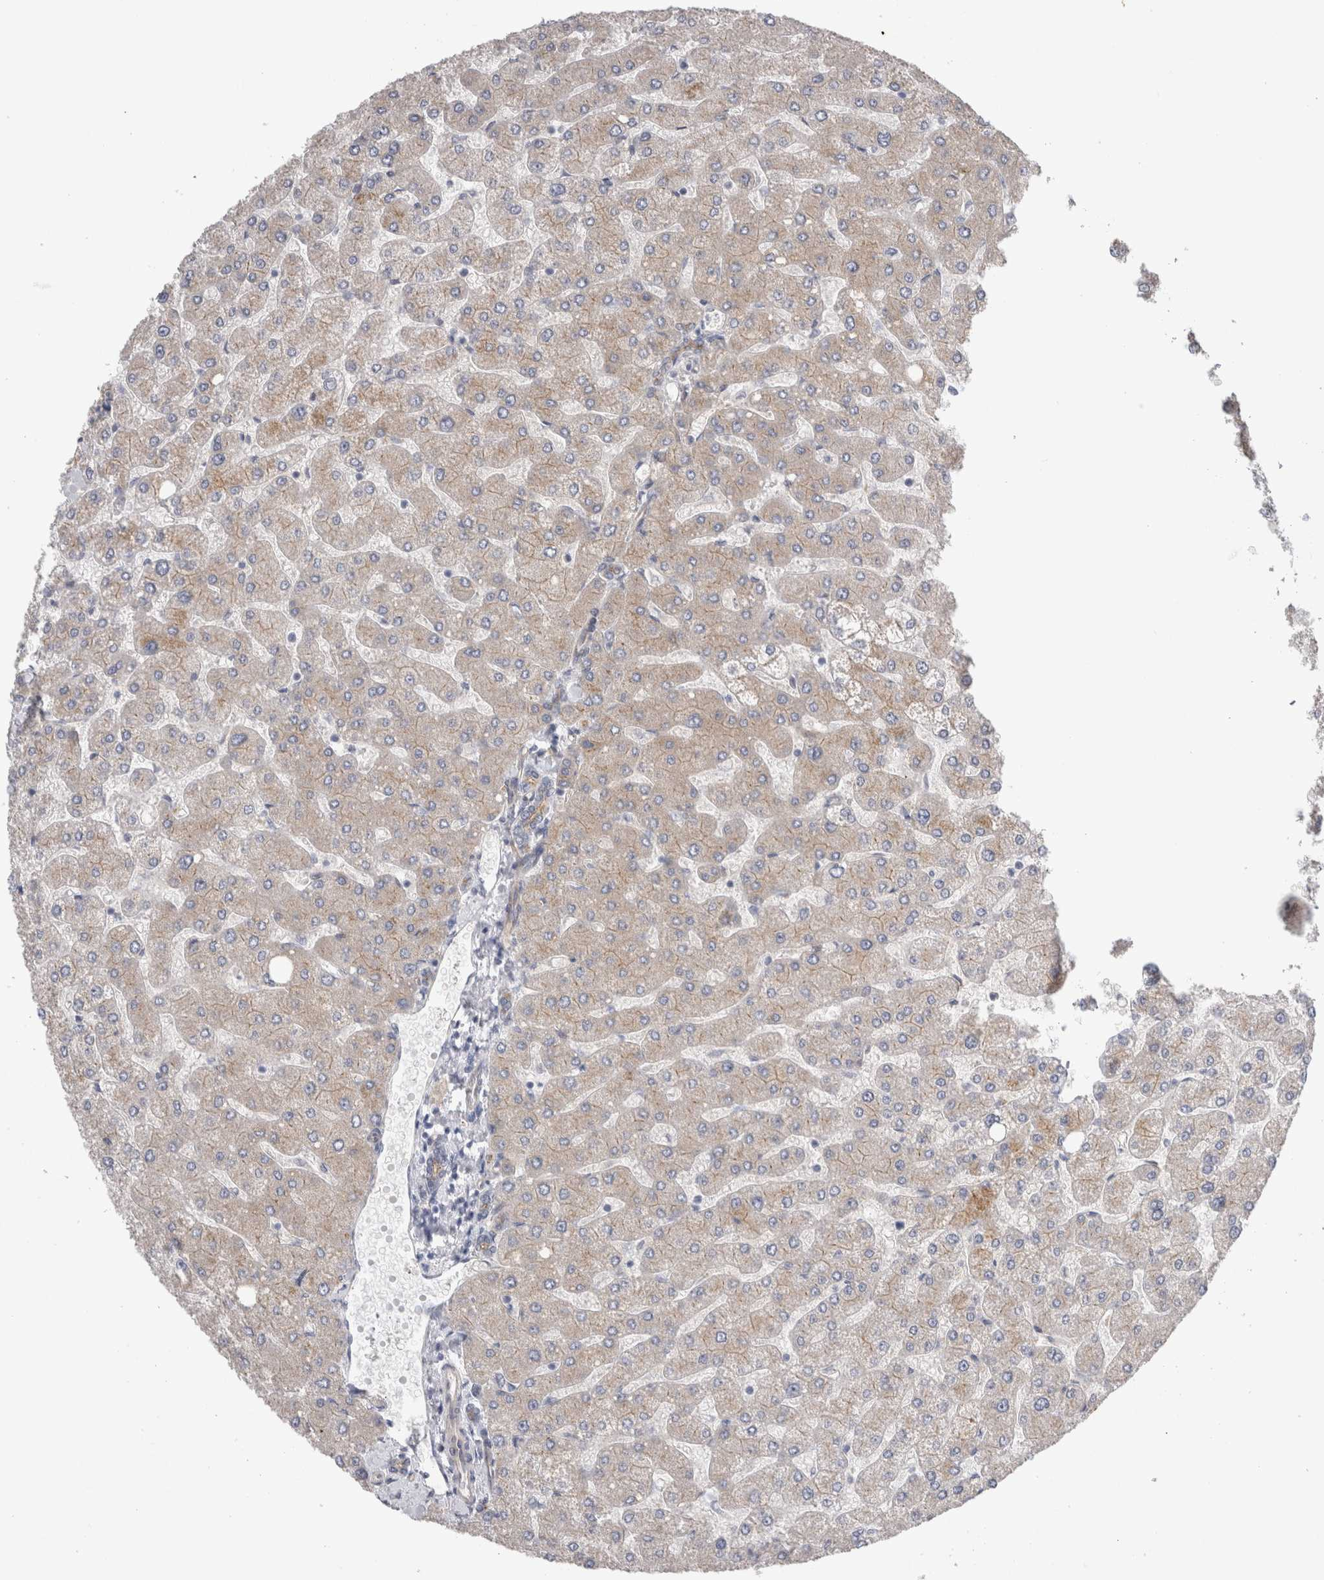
{"staining": {"intensity": "negative", "quantity": "none", "location": "none"}, "tissue": "liver", "cell_type": "Cholangiocytes", "image_type": "normal", "snomed": [{"axis": "morphology", "description": "Normal tissue, NOS"}, {"axis": "topography", "description": "Liver"}], "caption": "This micrograph is of benign liver stained with immunohistochemistry to label a protein in brown with the nuclei are counter-stained blue. There is no expression in cholangiocytes.", "gene": "TAFA5", "patient": {"sex": "male", "age": 55}}